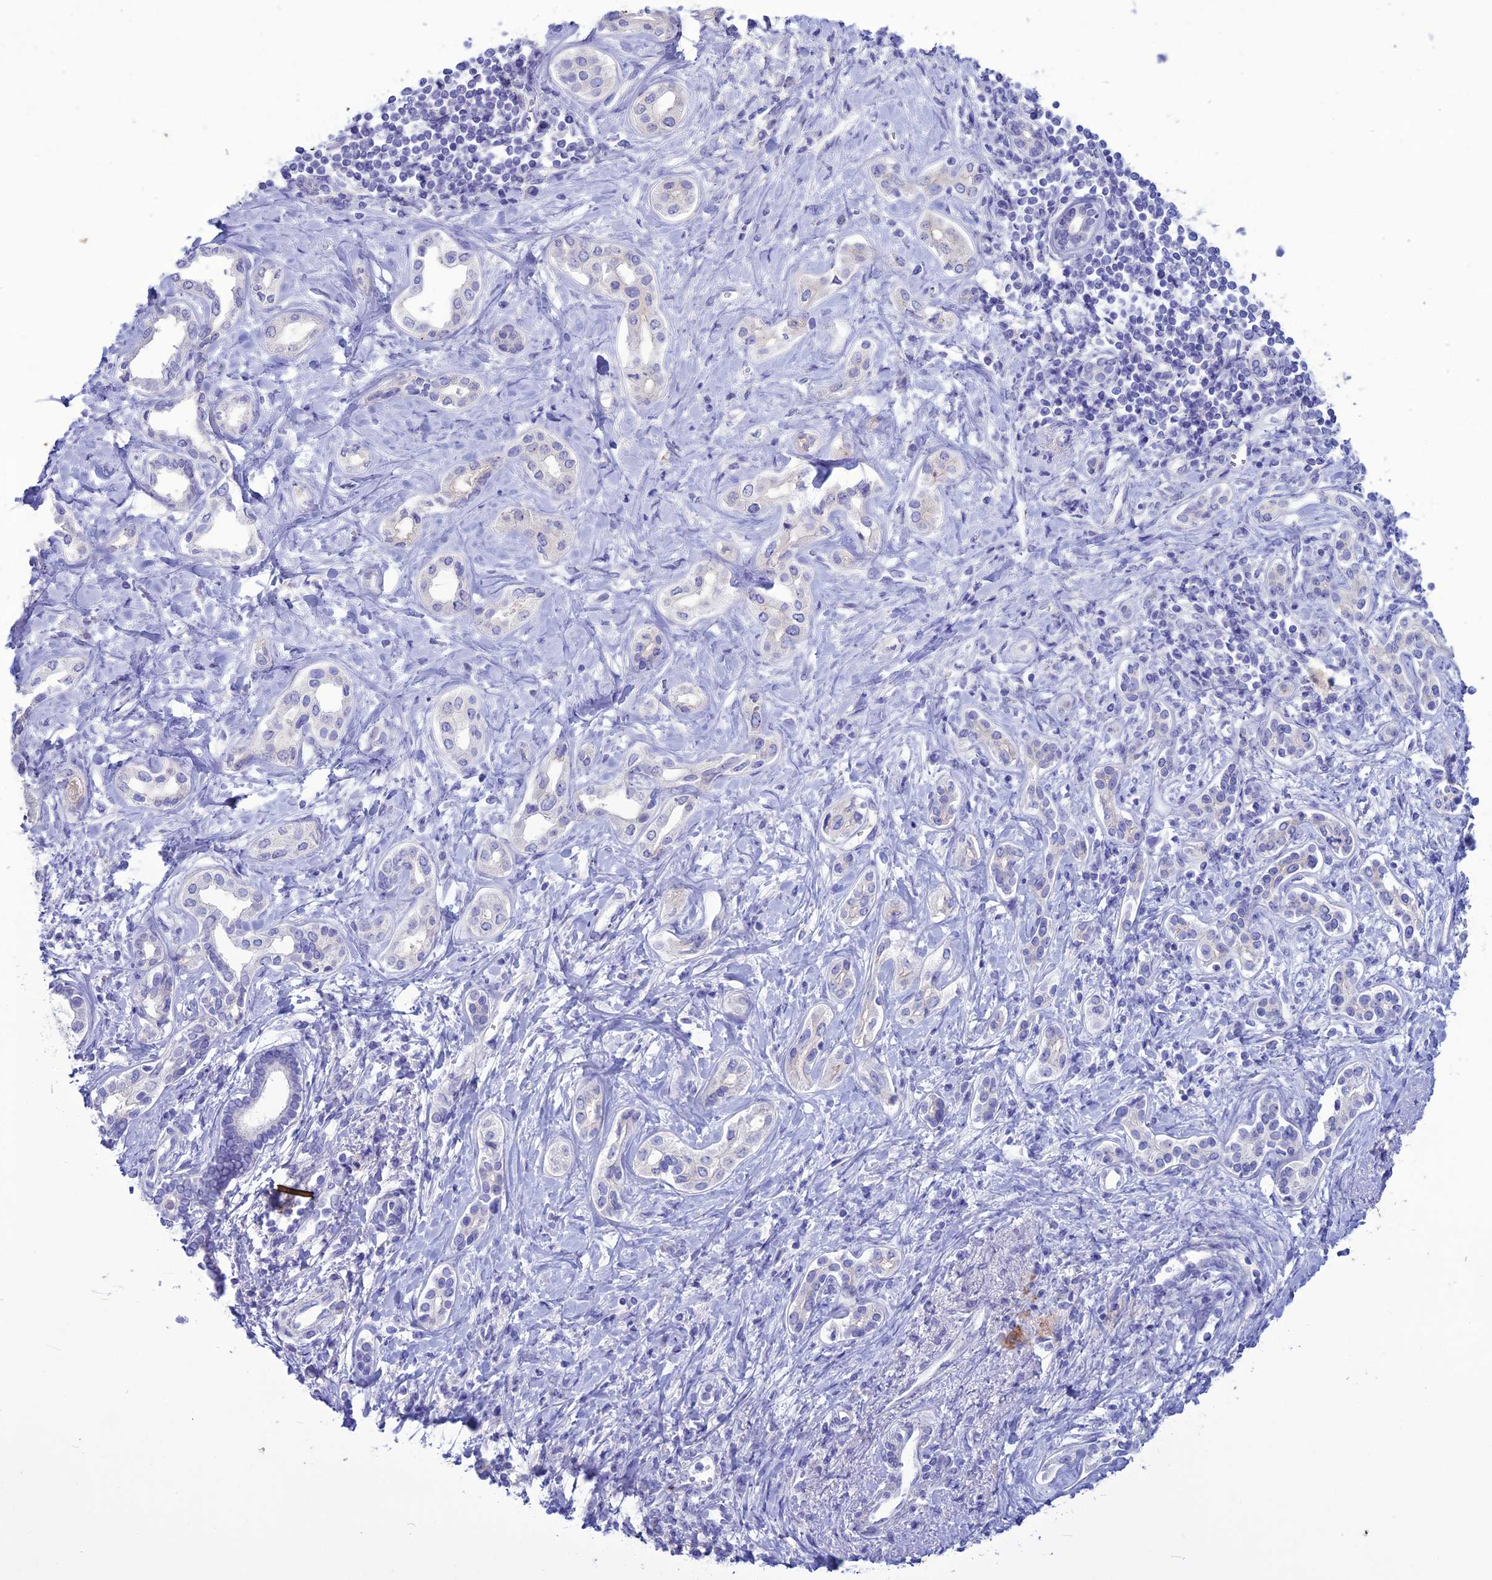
{"staining": {"intensity": "negative", "quantity": "none", "location": "none"}, "tissue": "liver cancer", "cell_type": "Tumor cells", "image_type": "cancer", "snomed": [{"axis": "morphology", "description": "Cholangiocarcinoma"}, {"axis": "topography", "description": "Liver"}], "caption": "IHC micrograph of neoplastic tissue: human cholangiocarcinoma (liver) stained with DAB (3,3'-diaminobenzidine) reveals no significant protein staining in tumor cells. (DAB (3,3'-diaminobenzidine) immunohistochemistry (IHC), high magnification).", "gene": "CLEC2L", "patient": {"sex": "female", "age": 77}}